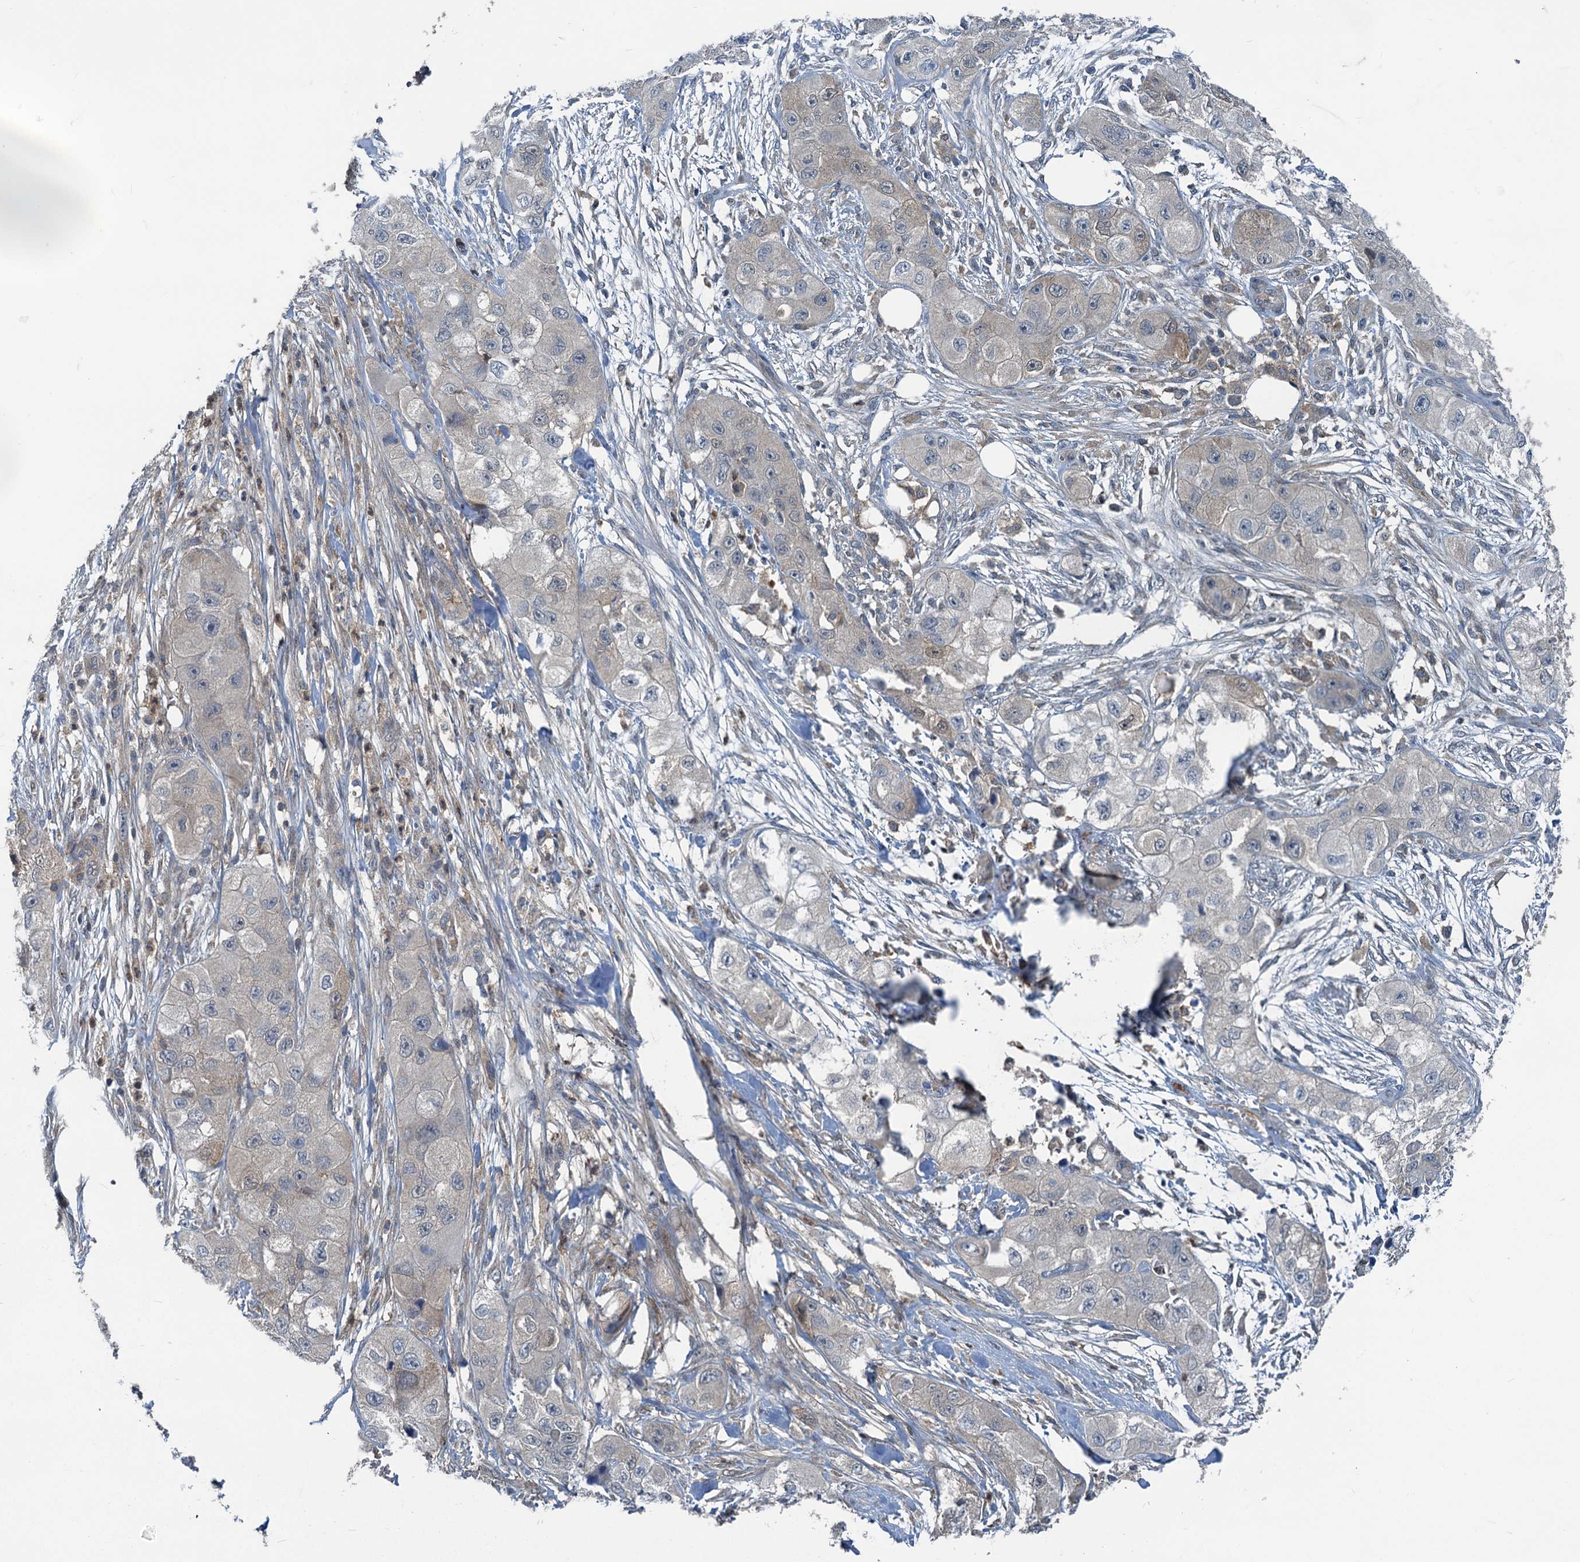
{"staining": {"intensity": "weak", "quantity": "<25%", "location": "cytoplasmic/membranous"}, "tissue": "skin cancer", "cell_type": "Tumor cells", "image_type": "cancer", "snomed": [{"axis": "morphology", "description": "Squamous cell carcinoma, NOS"}, {"axis": "topography", "description": "Skin"}, {"axis": "topography", "description": "Subcutis"}], "caption": "The histopathology image displays no staining of tumor cells in skin squamous cell carcinoma.", "gene": "GCLM", "patient": {"sex": "male", "age": 73}}